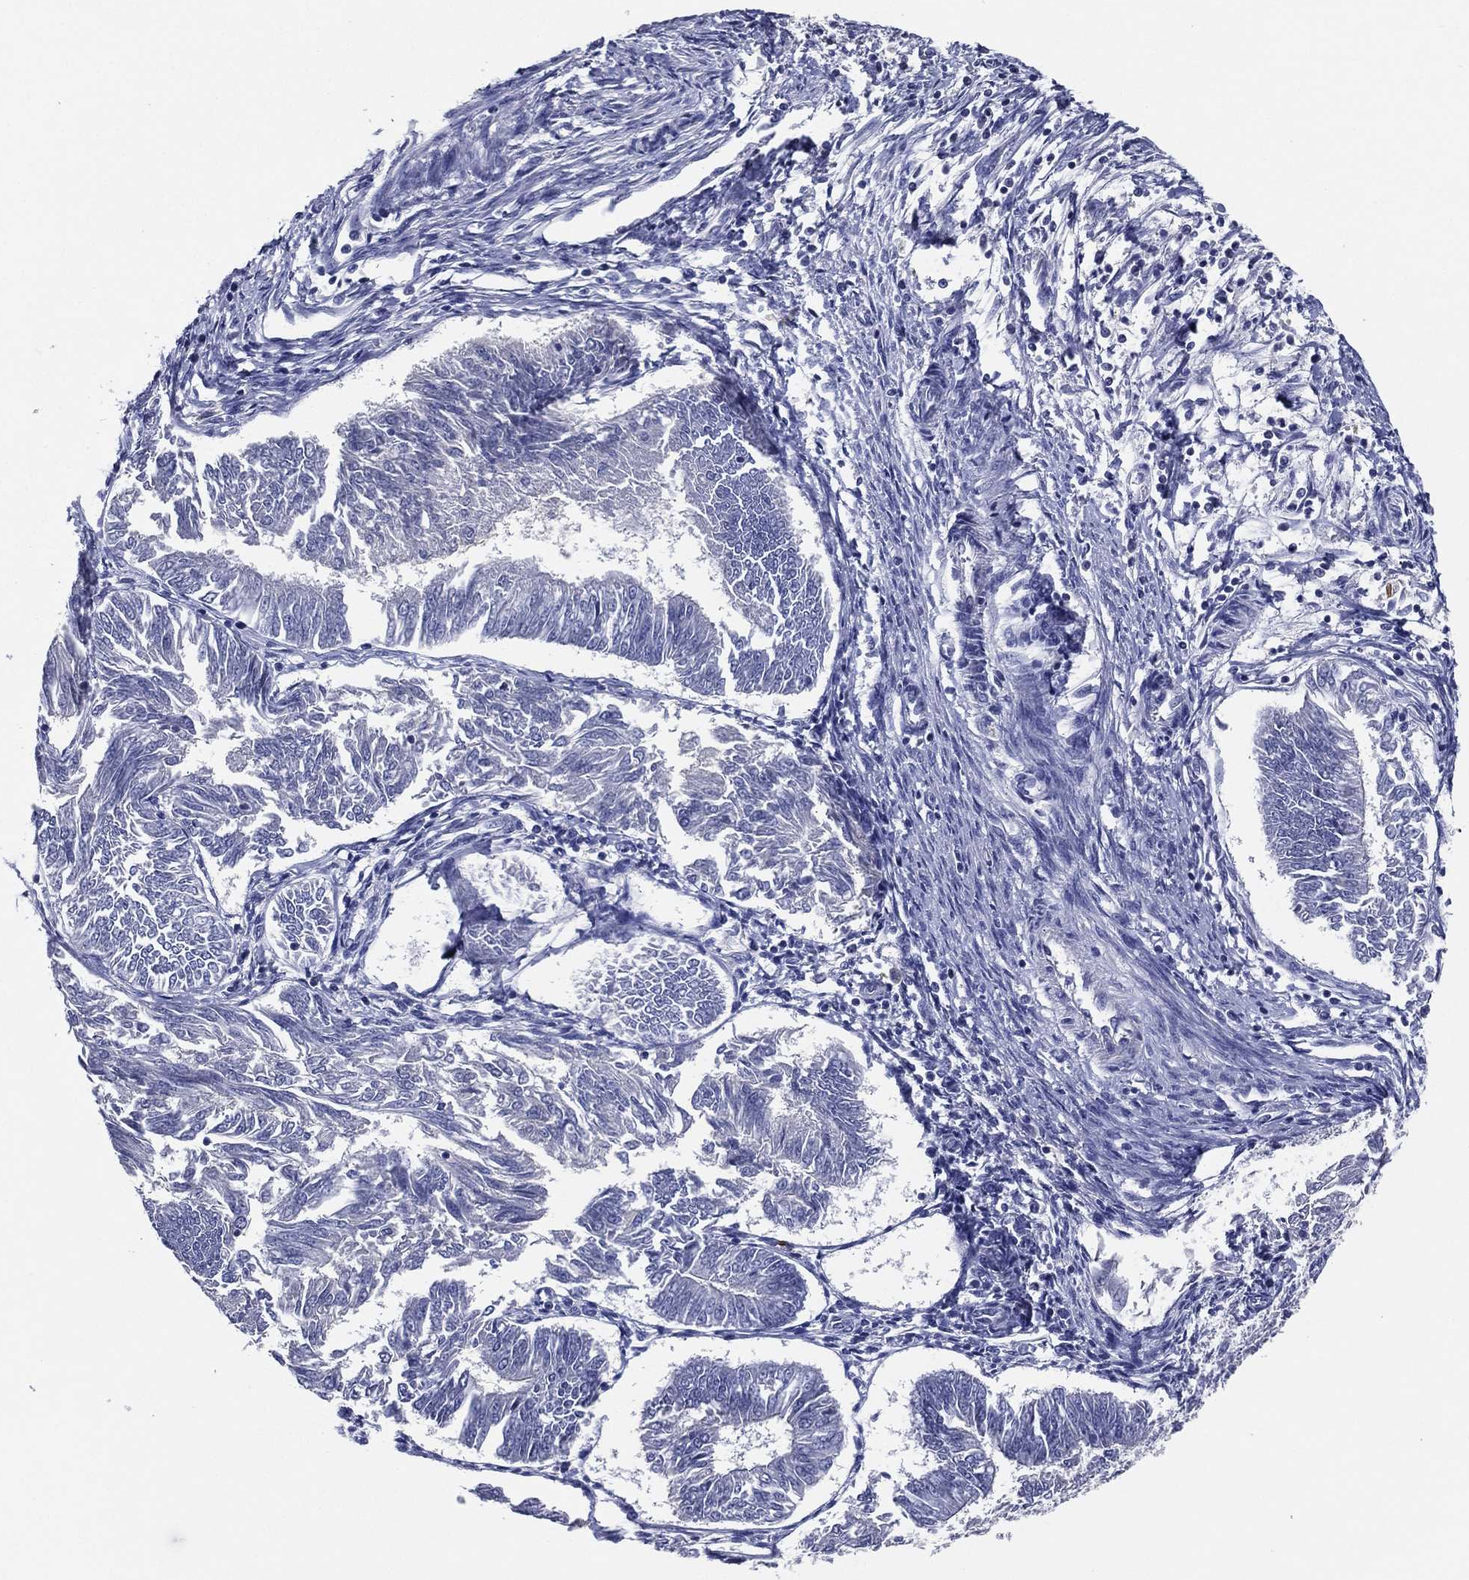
{"staining": {"intensity": "negative", "quantity": "none", "location": "none"}, "tissue": "endometrial cancer", "cell_type": "Tumor cells", "image_type": "cancer", "snomed": [{"axis": "morphology", "description": "Adenocarcinoma, NOS"}, {"axis": "topography", "description": "Endometrium"}], "caption": "A high-resolution histopathology image shows immunohistochemistry (IHC) staining of endometrial cancer, which shows no significant expression in tumor cells.", "gene": "TFAP2A", "patient": {"sex": "female", "age": 58}}